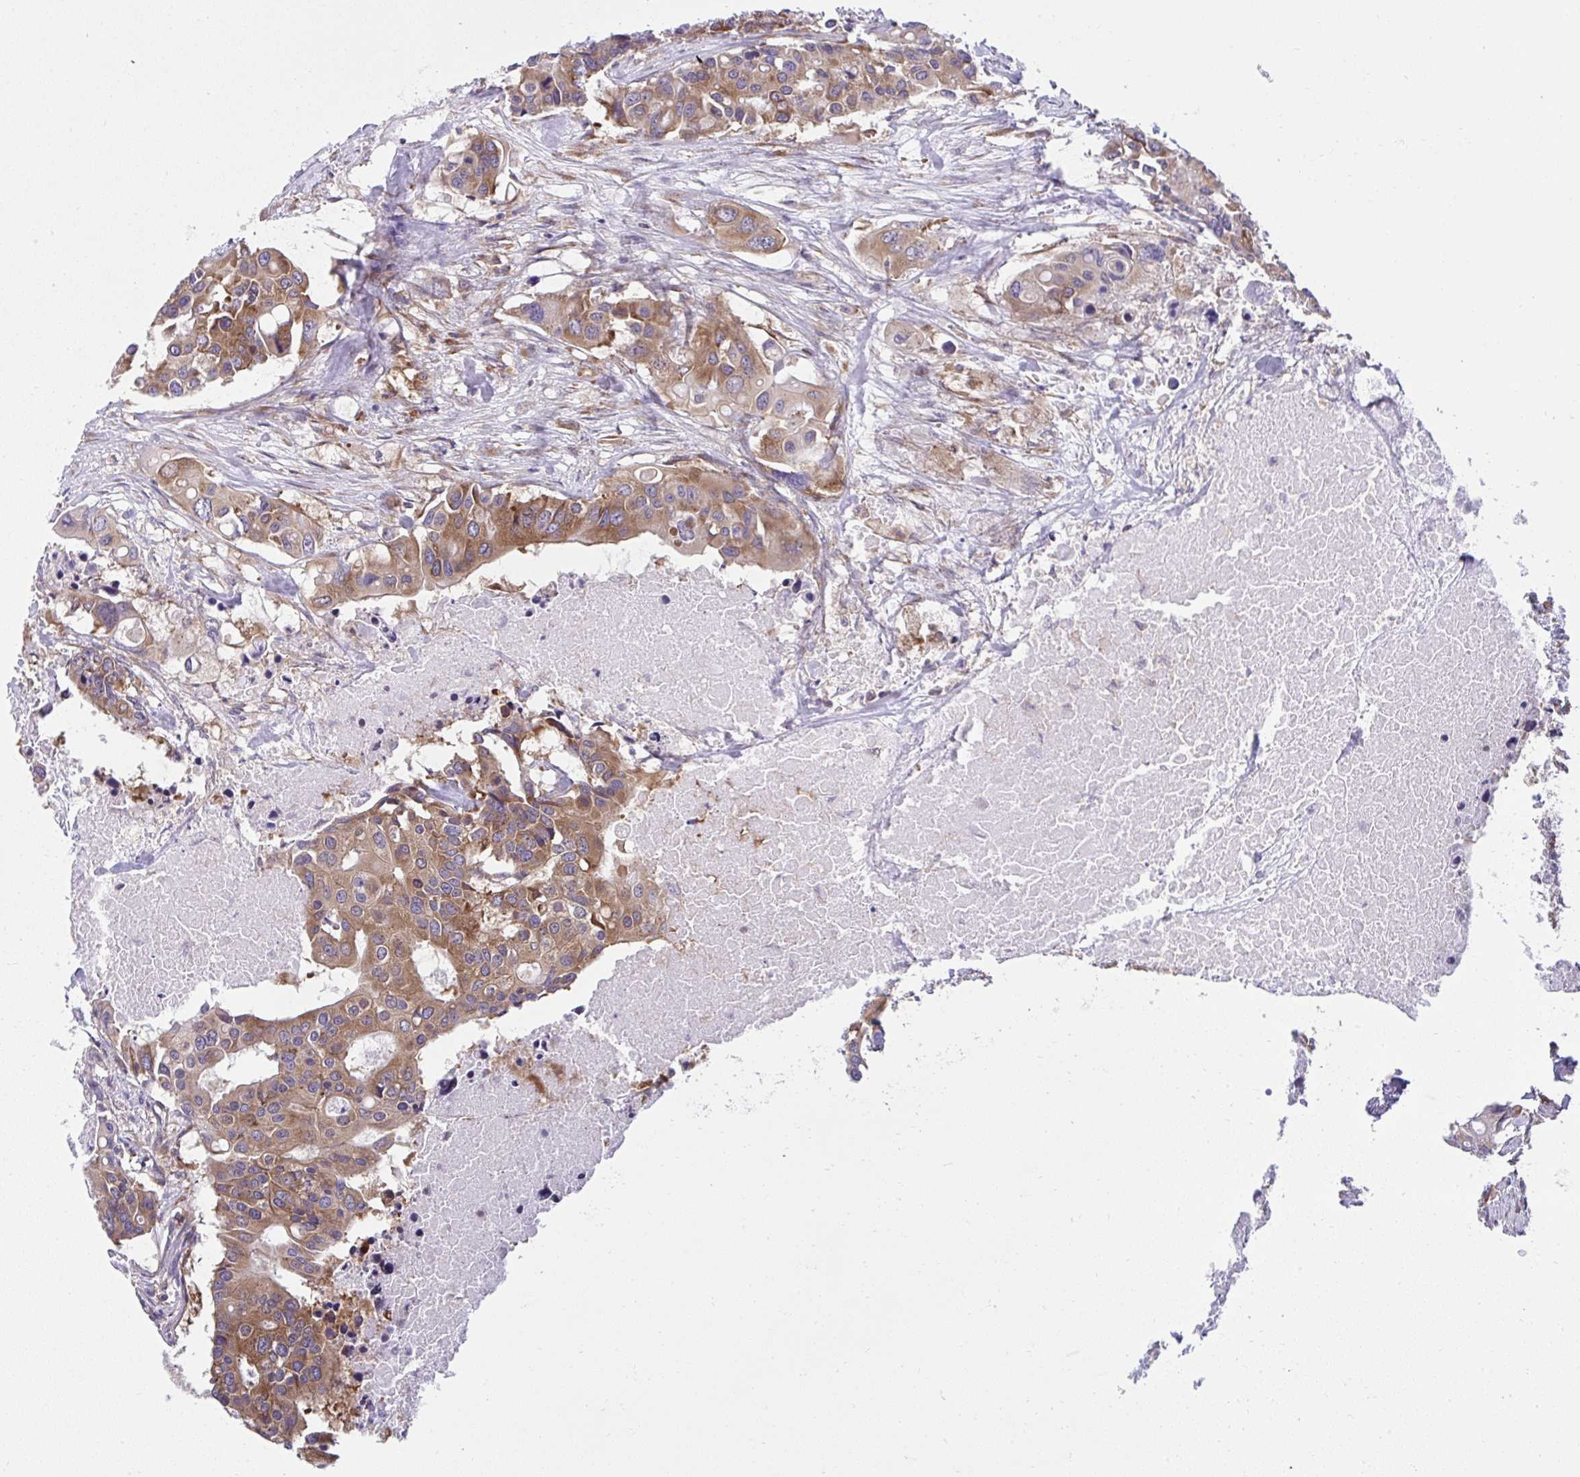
{"staining": {"intensity": "moderate", "quantity": ">75%", "location": "cytoplasmic/membranous"}, "tissue": "colorectal cancer", "cell_type": "Tumor cells", "image_type": "cancer", "snomed": [{"axis": "morphology", "description": "Adenocarcinoma, NOS"}, {"axis": "topography", "description": "Colon"}], "caption": "This image reveals adenocarcinoma (colorectal) stained with immunohistochemistry to label a protein in brown. The cytoplasmic/membranous of tumor cells show moderate positivity for the protein. Nuclei are counter-stained blue.", "gene": "RPS7", "patient": {"sex": "male", "age": 77}}